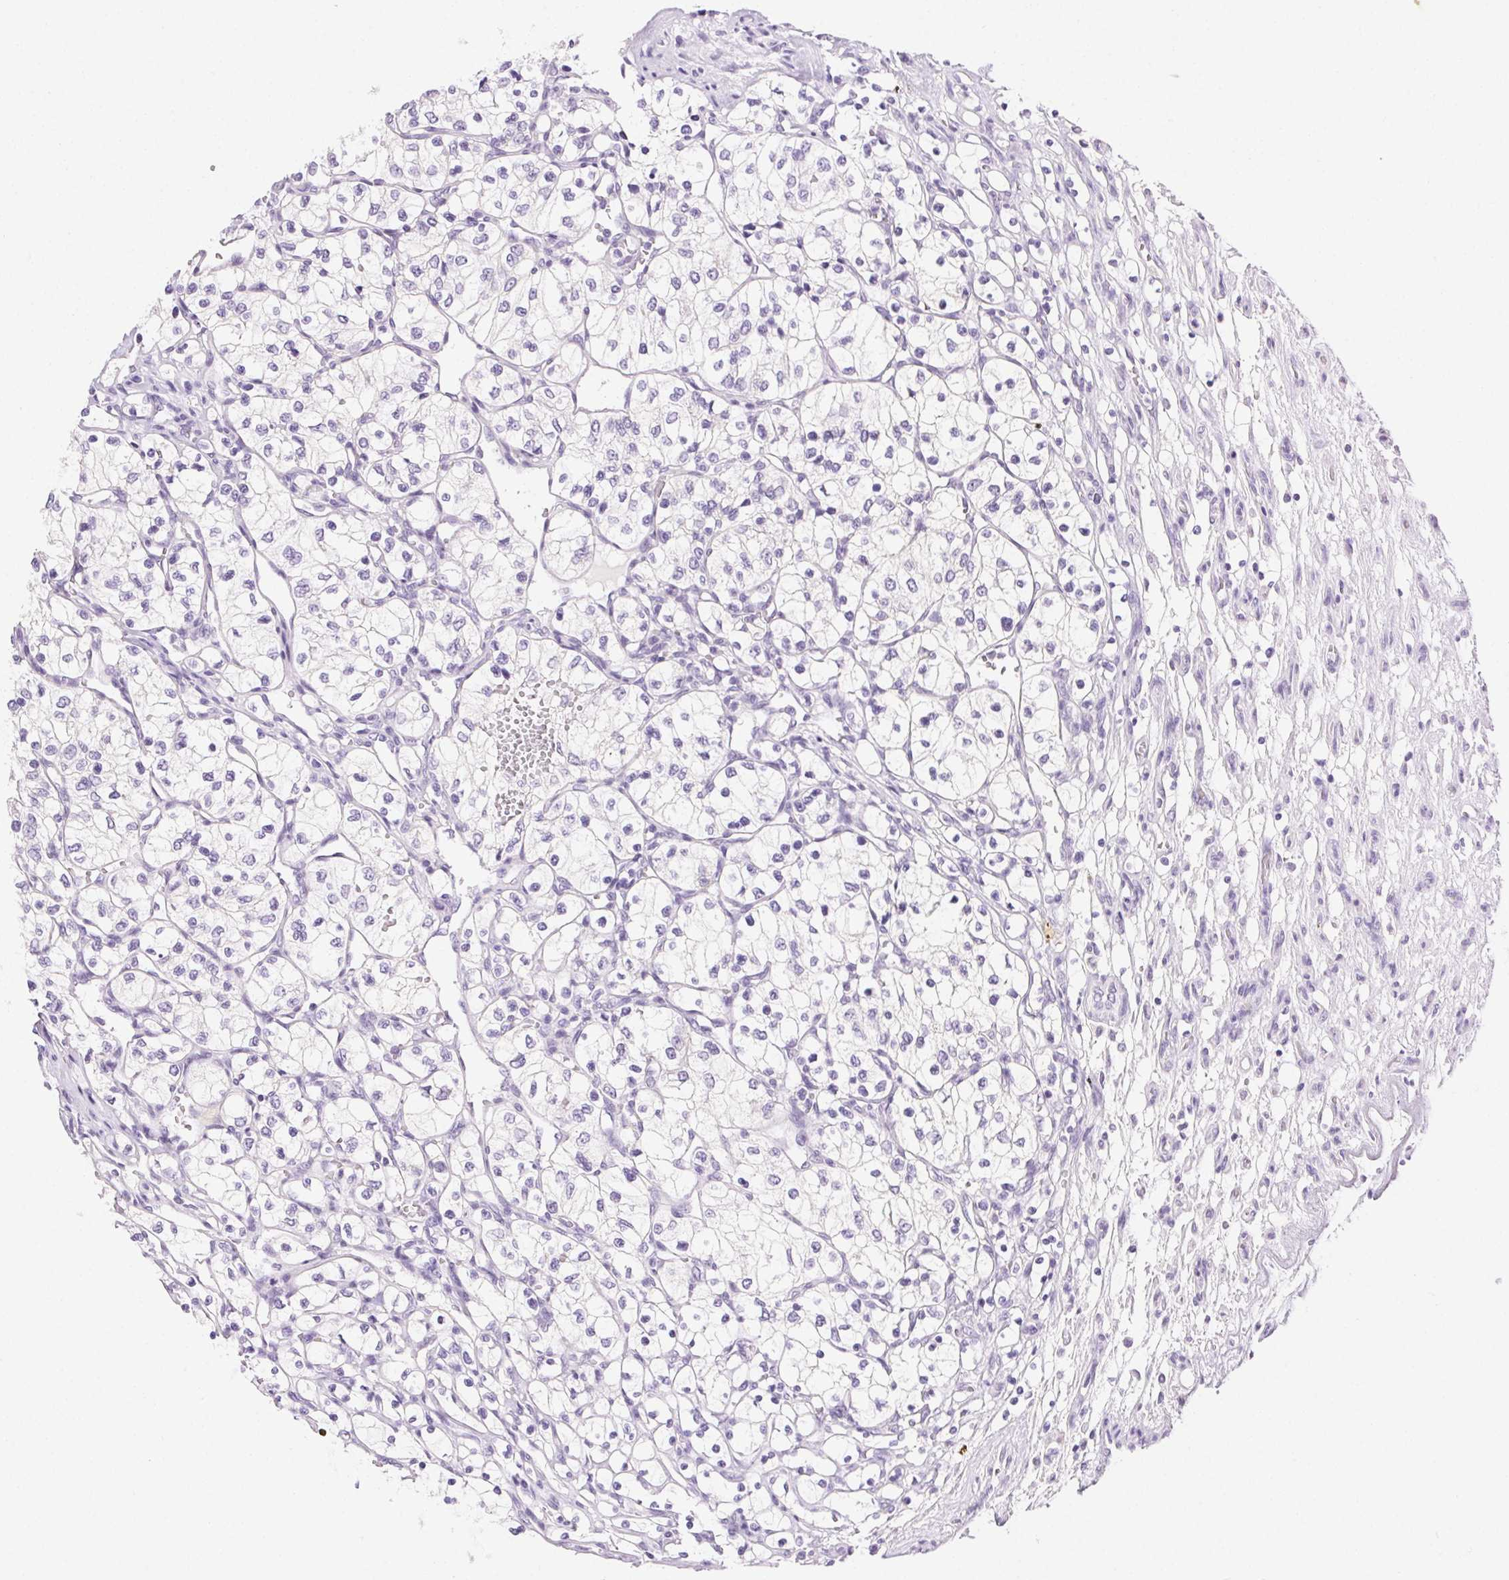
{"staining": {"intensity": "negative", "quantity": "none", "location": "none"}, "tissue": "renal cancer", "cell_type": "Tumor cells", "image_type": "cancer", "snomed": [{"axis": "morphology", "description": "Adenocarcinoma, NOS"}, {"axis": "topography", "description": "Kidney"}], "caption": "IHC of adenocarcinoma (renal) shows no expression in tumor cells. The staining is performed using DAB (3,3'-diaminobenzidine) brown chromogen with nuclei counter-stained in using hematoxylin.", "gene": "CLDN10", "patient": {"sex": "female", "age": 69}}